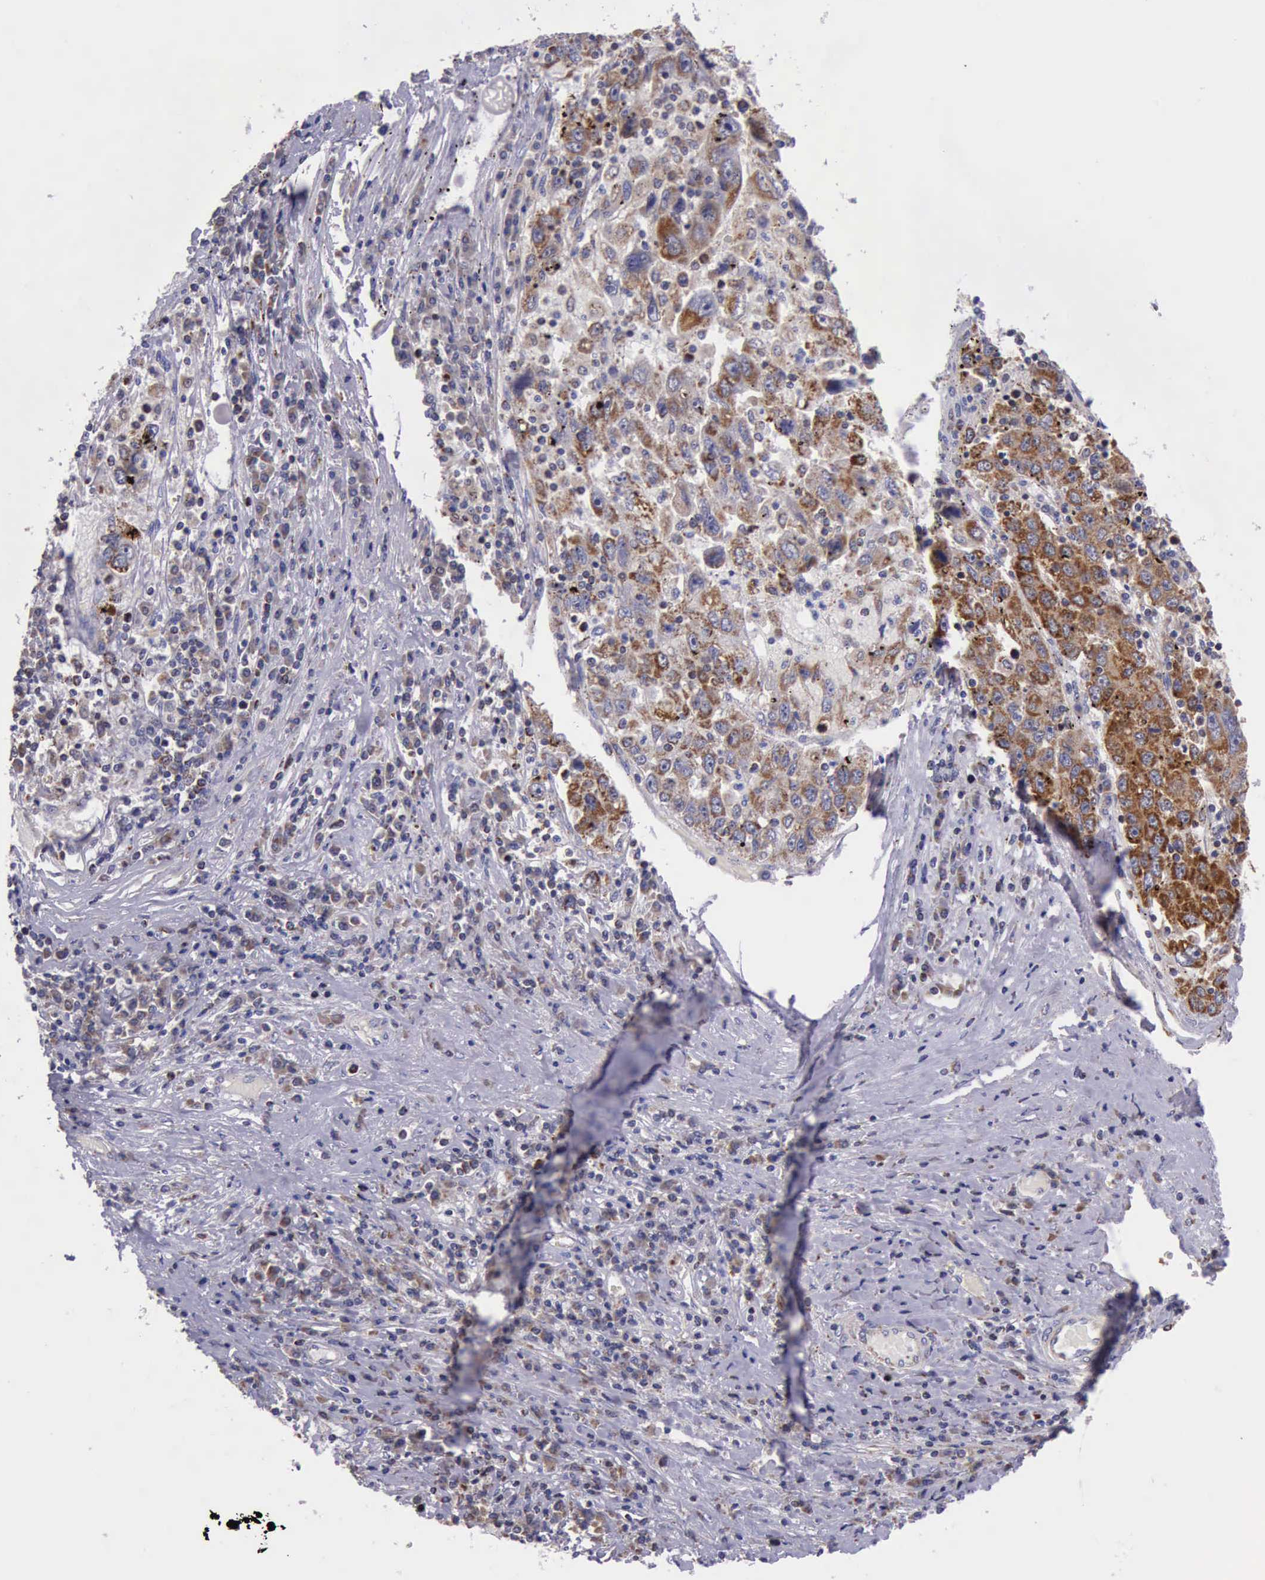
{"staining": {"intensity": "moderate", "quantity": ">75%", "location": "cytoplasmic/membranous"}, "tissue": "liver cancer", "cell_type": "Tumor cells", "image_type": "cancer", "snomed": [{"axis": "morphology", "description": "Carcinoma, Hepatocellular, NOS"}, {"axis": "topography", "description": "Liver"}], "caption": "Moderate cytoplasmic/membranous expression for a protein is appreciated in about >75% of tumor cells of liver cancer (hepatocellular carcinoma) using immunohistochemistry.", "gene": "TXN2", "patient": {"sex": "male", "age": 49}}